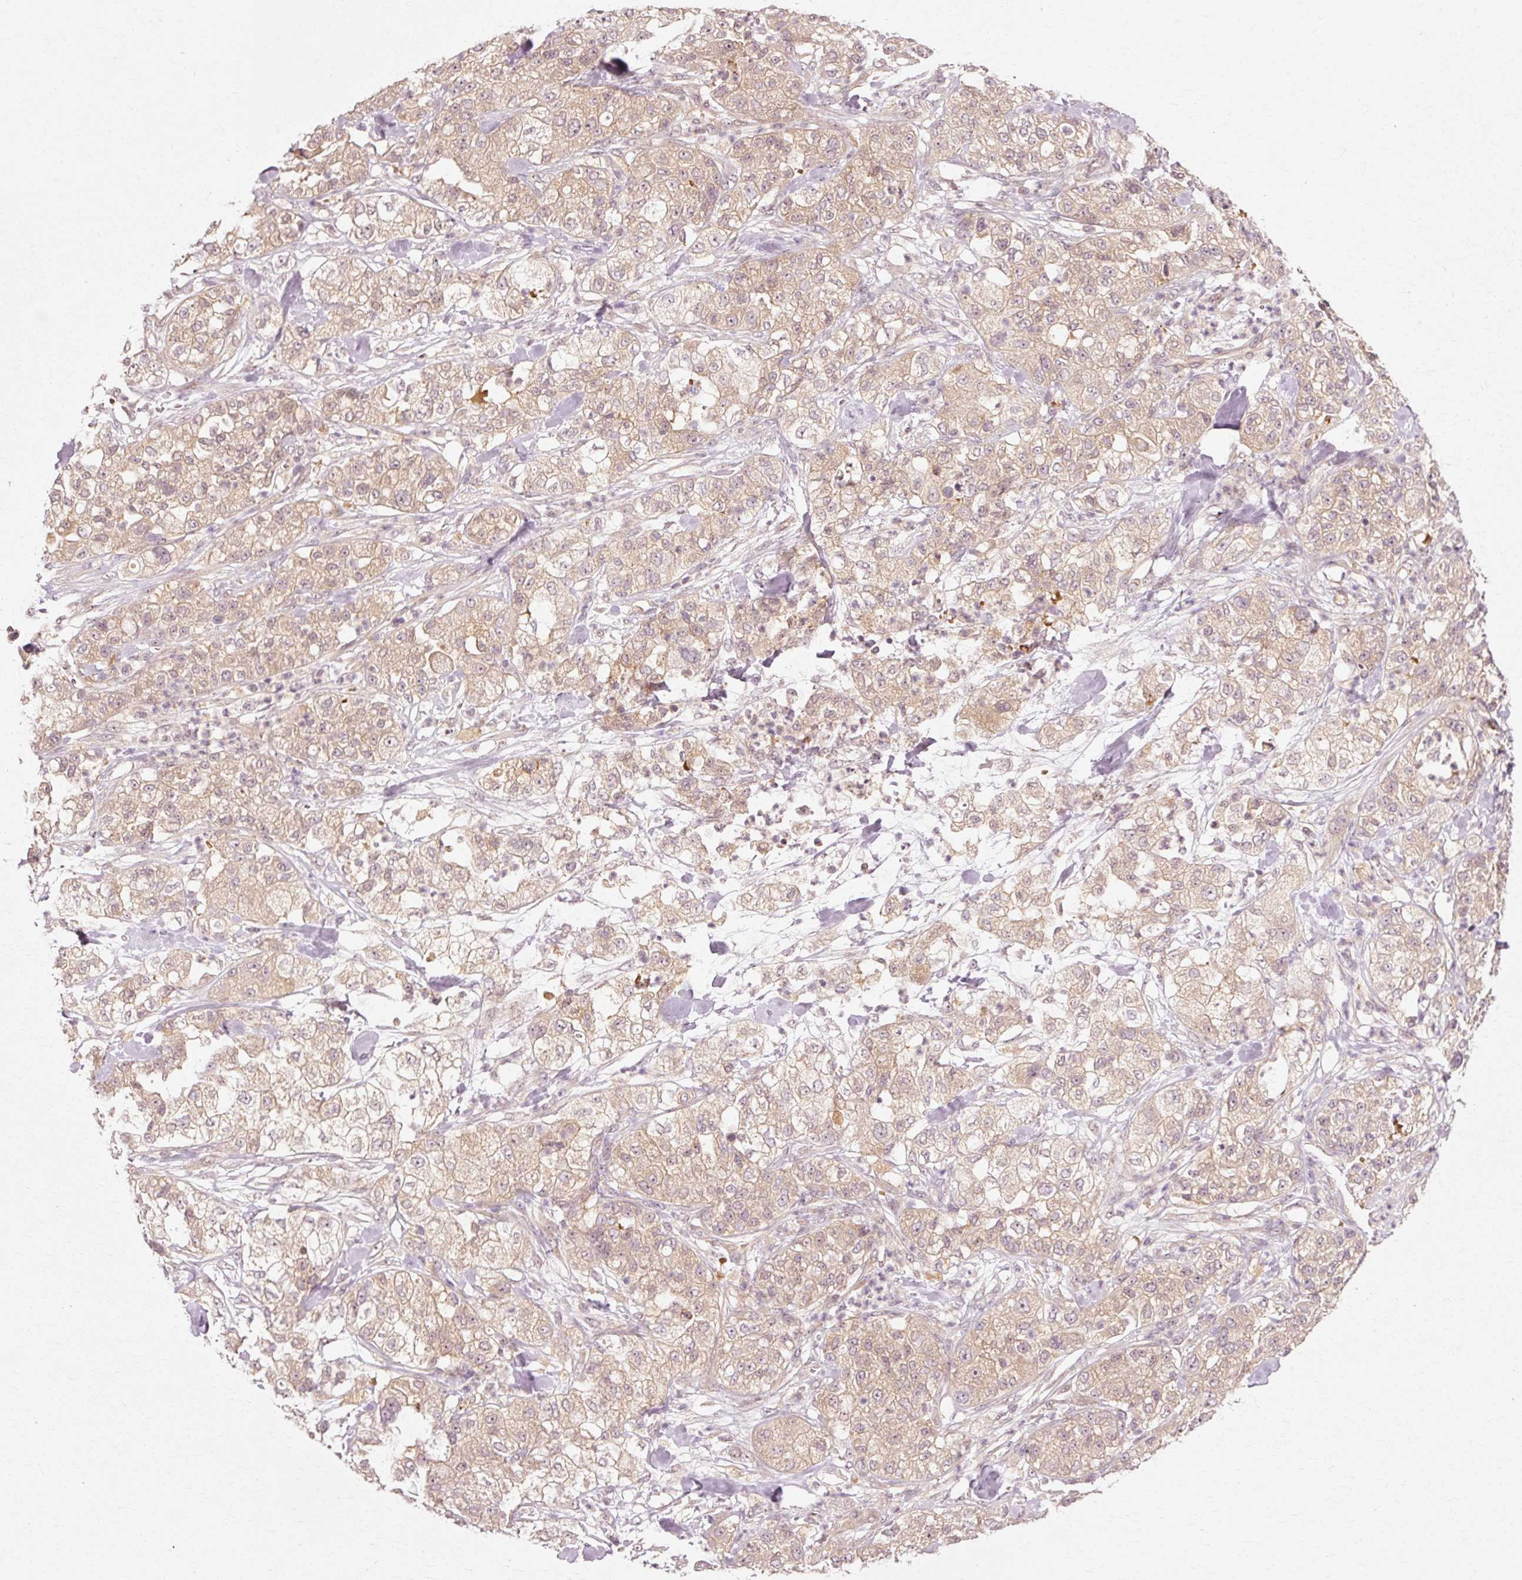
{"staining": {"intensity": "weak", "quantity": ">75%", "location": "cytoplasmic/membranous"}, "tissue": "pancreatic cancer", "cell_type": "Tumor cells", "image_type": "cancer", "snomed": [{"axis": "morphology", "description": "Adenocarcinoma, NOS"}, {"axis": "topography", "description": "Pancreas"}], "caption": "Approximately >75% of tumor cells in human pancreatic cancer reveal weak cytoplasmic/membranous protein expression as visualized by brown immunohistochemical staining.", "gene": "RGPD5", "patient": {"sex": "female", "age": 78}}